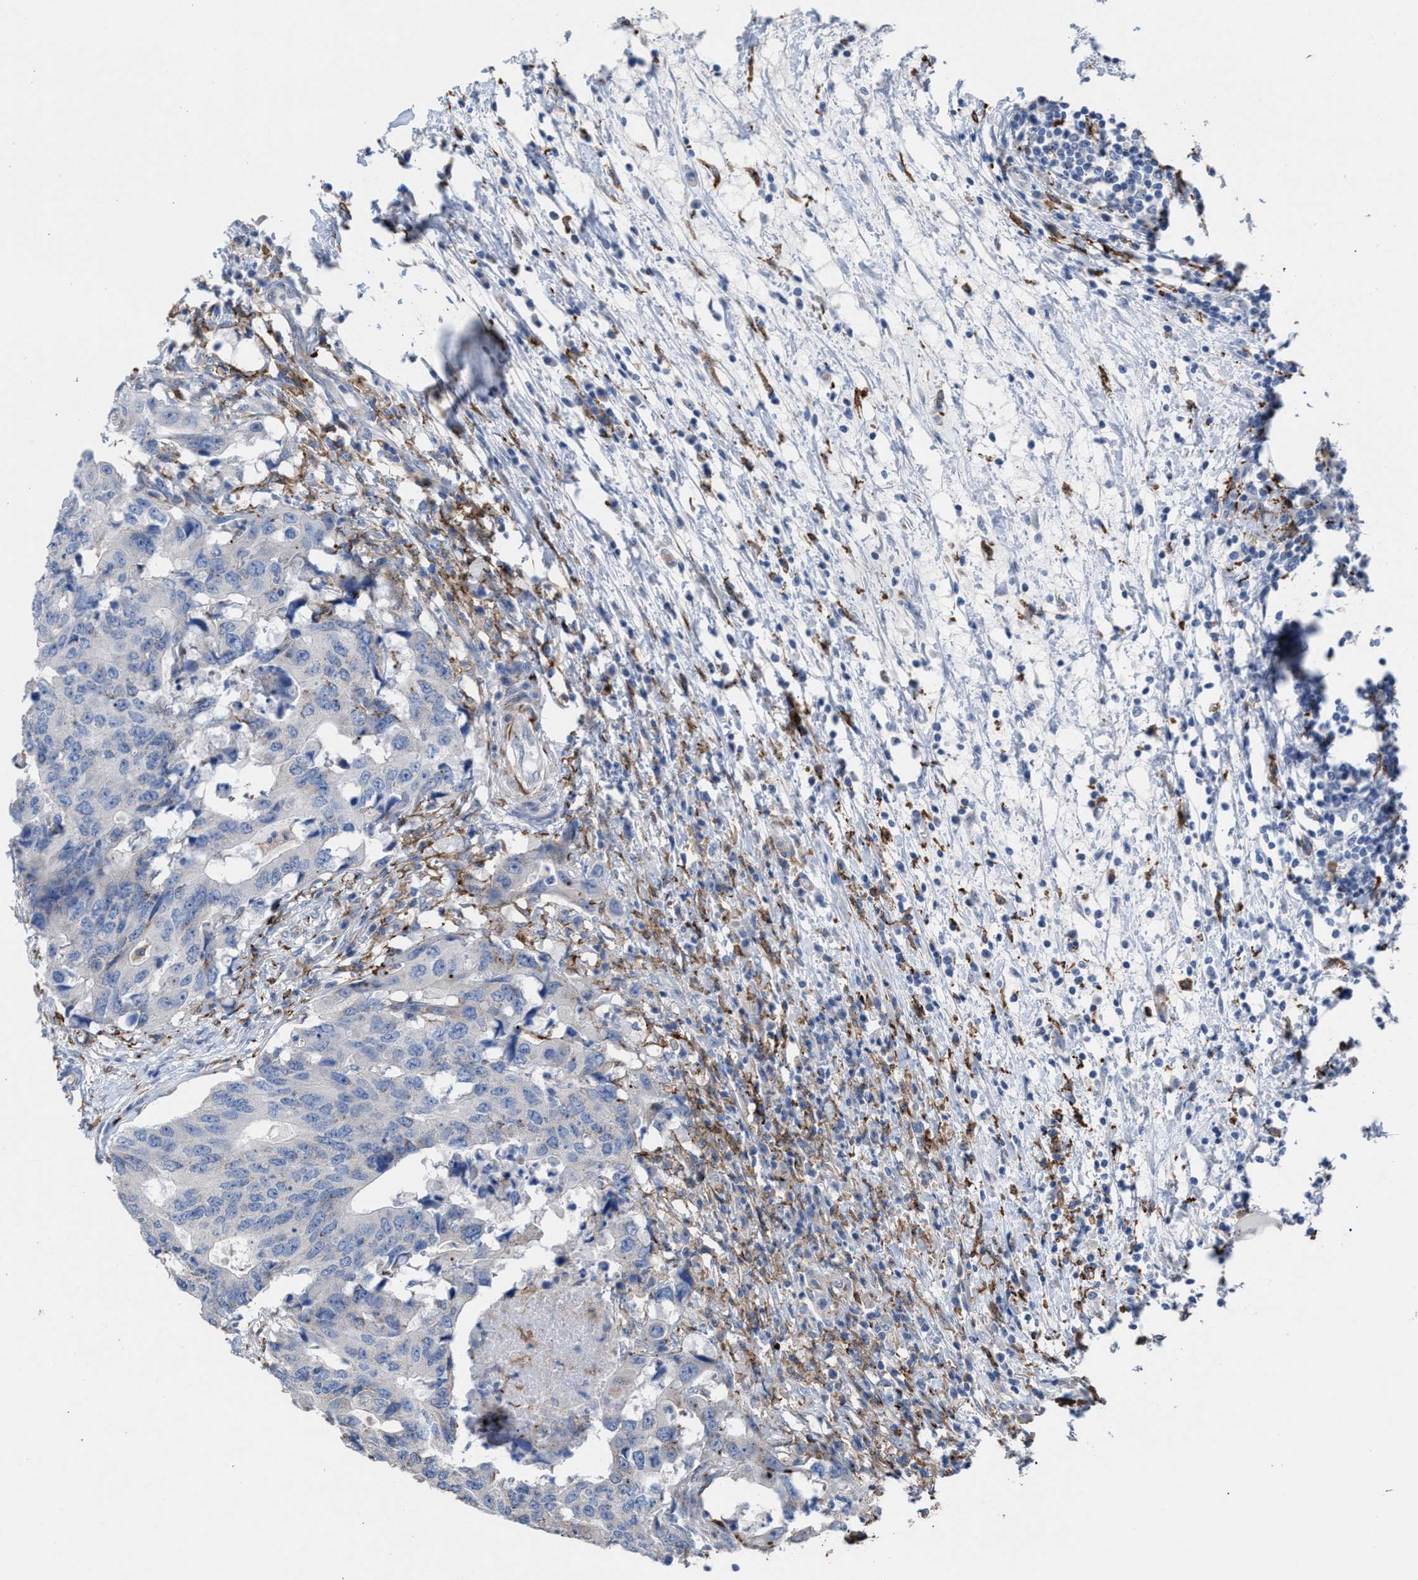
{"staining": {"intensity": "negative", "quantity": "none", "location": "none"}, "tissue": "colorectal cancer", "cell_type": "Tumor cells", "image_type": "cancer", "snomed": [{"axis": "morphology", "description": "Adenocarcinoma, NOS"}, {"axis": "topography", "description": "Colon"}], "caption": "IHC histopathology image of neoplastic tissue: colorectal cancer stained with DAB reveals no significant protein staining in tumor cells. The staining is performed using DAB brown chromogen with nuclei counter-stained in using hematoxylin.", "gene": "SLC47A1", "patient": {"sex": "male", "age": 71}}